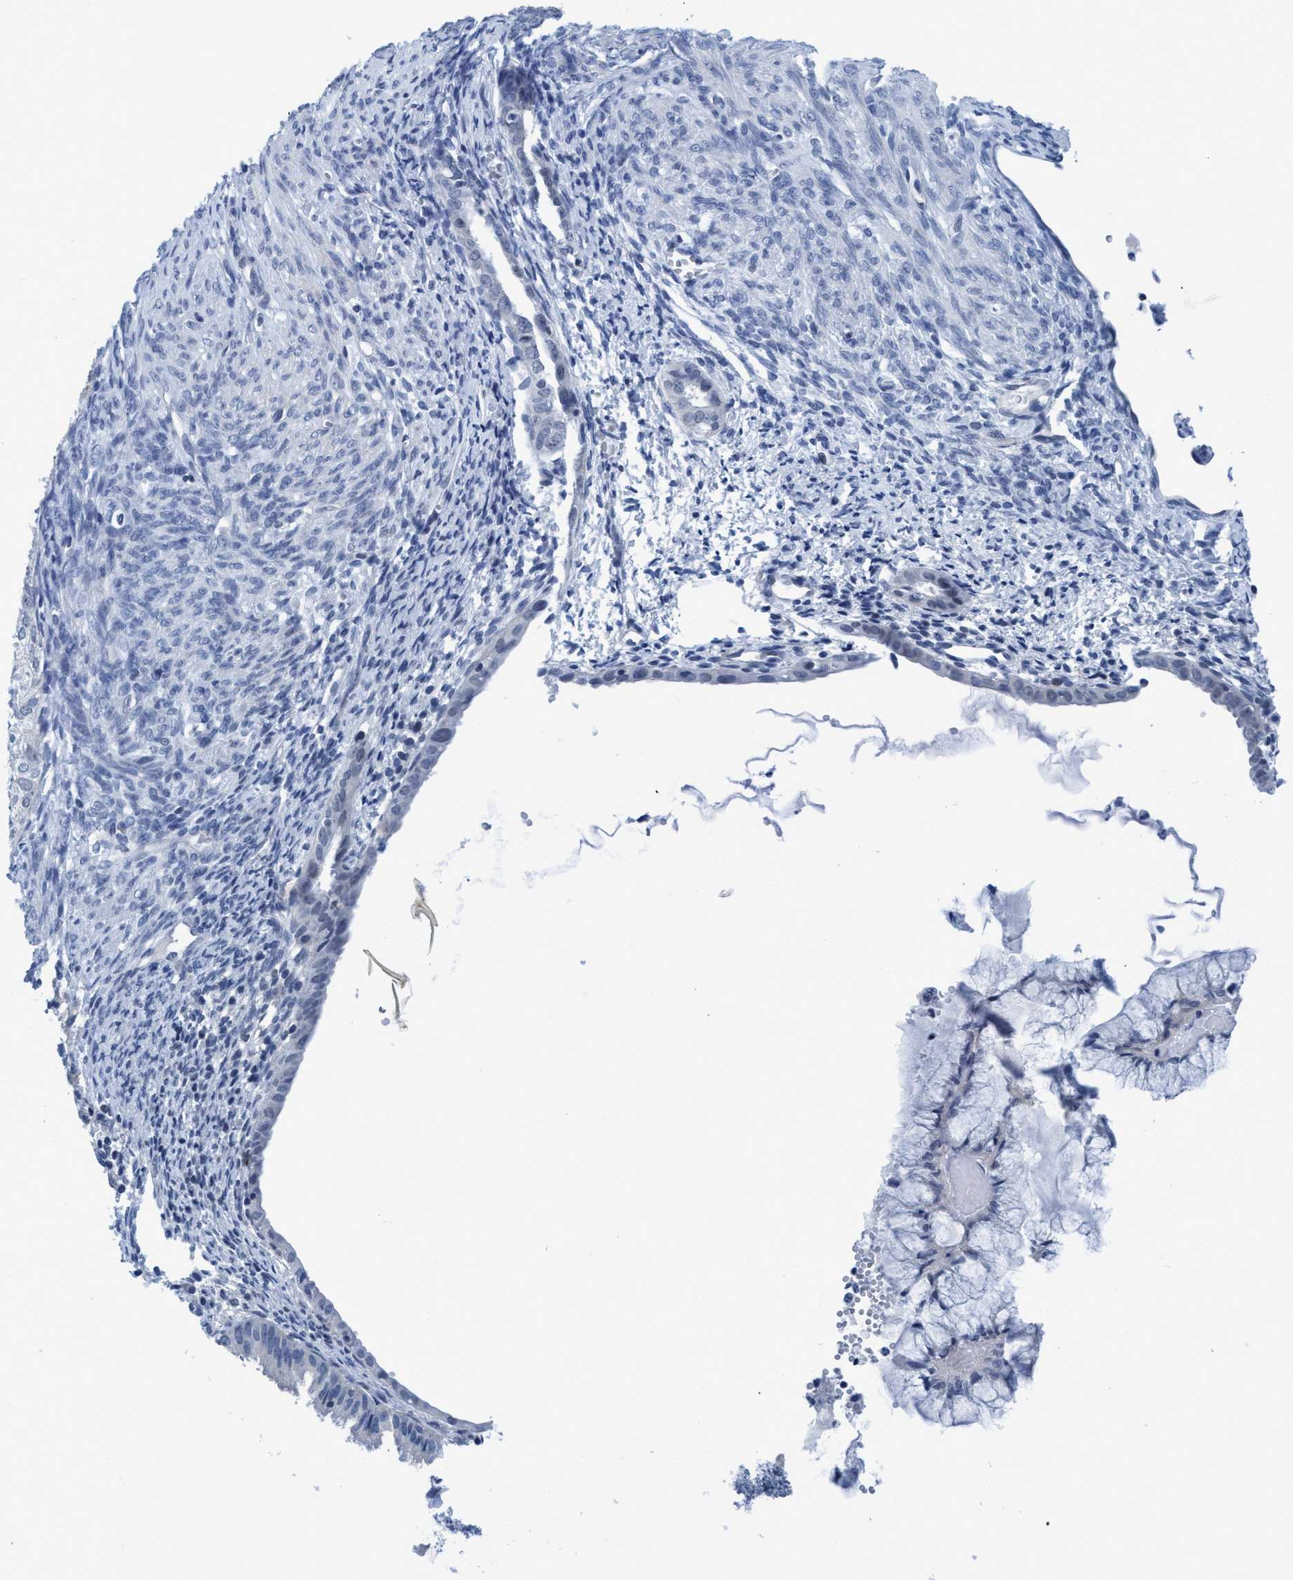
{"staining": {"intensity": "negative", "quantity": "none", "location": "none"}, "tissue": "cervical cancer", "cell_type": "Tumor cells", "image_type": "cancer", "snomed": [{"axis": "morphology", "description": "Normal tissue, NOS"}, {"axis": "morphology", "description": "Adenocarcinoma, NOS"}, {"axis": "topography", "description": "Cervix"}, {"axis": "topography", "description": "Endometrium"}], "caption": "Cervical cancer (adenocarcinoma) was stained to show a protein in brown. There is no significant positivity in tumor cells.", "gene": "DNAI1", "patient": {"sex": "female", "age": 86}}